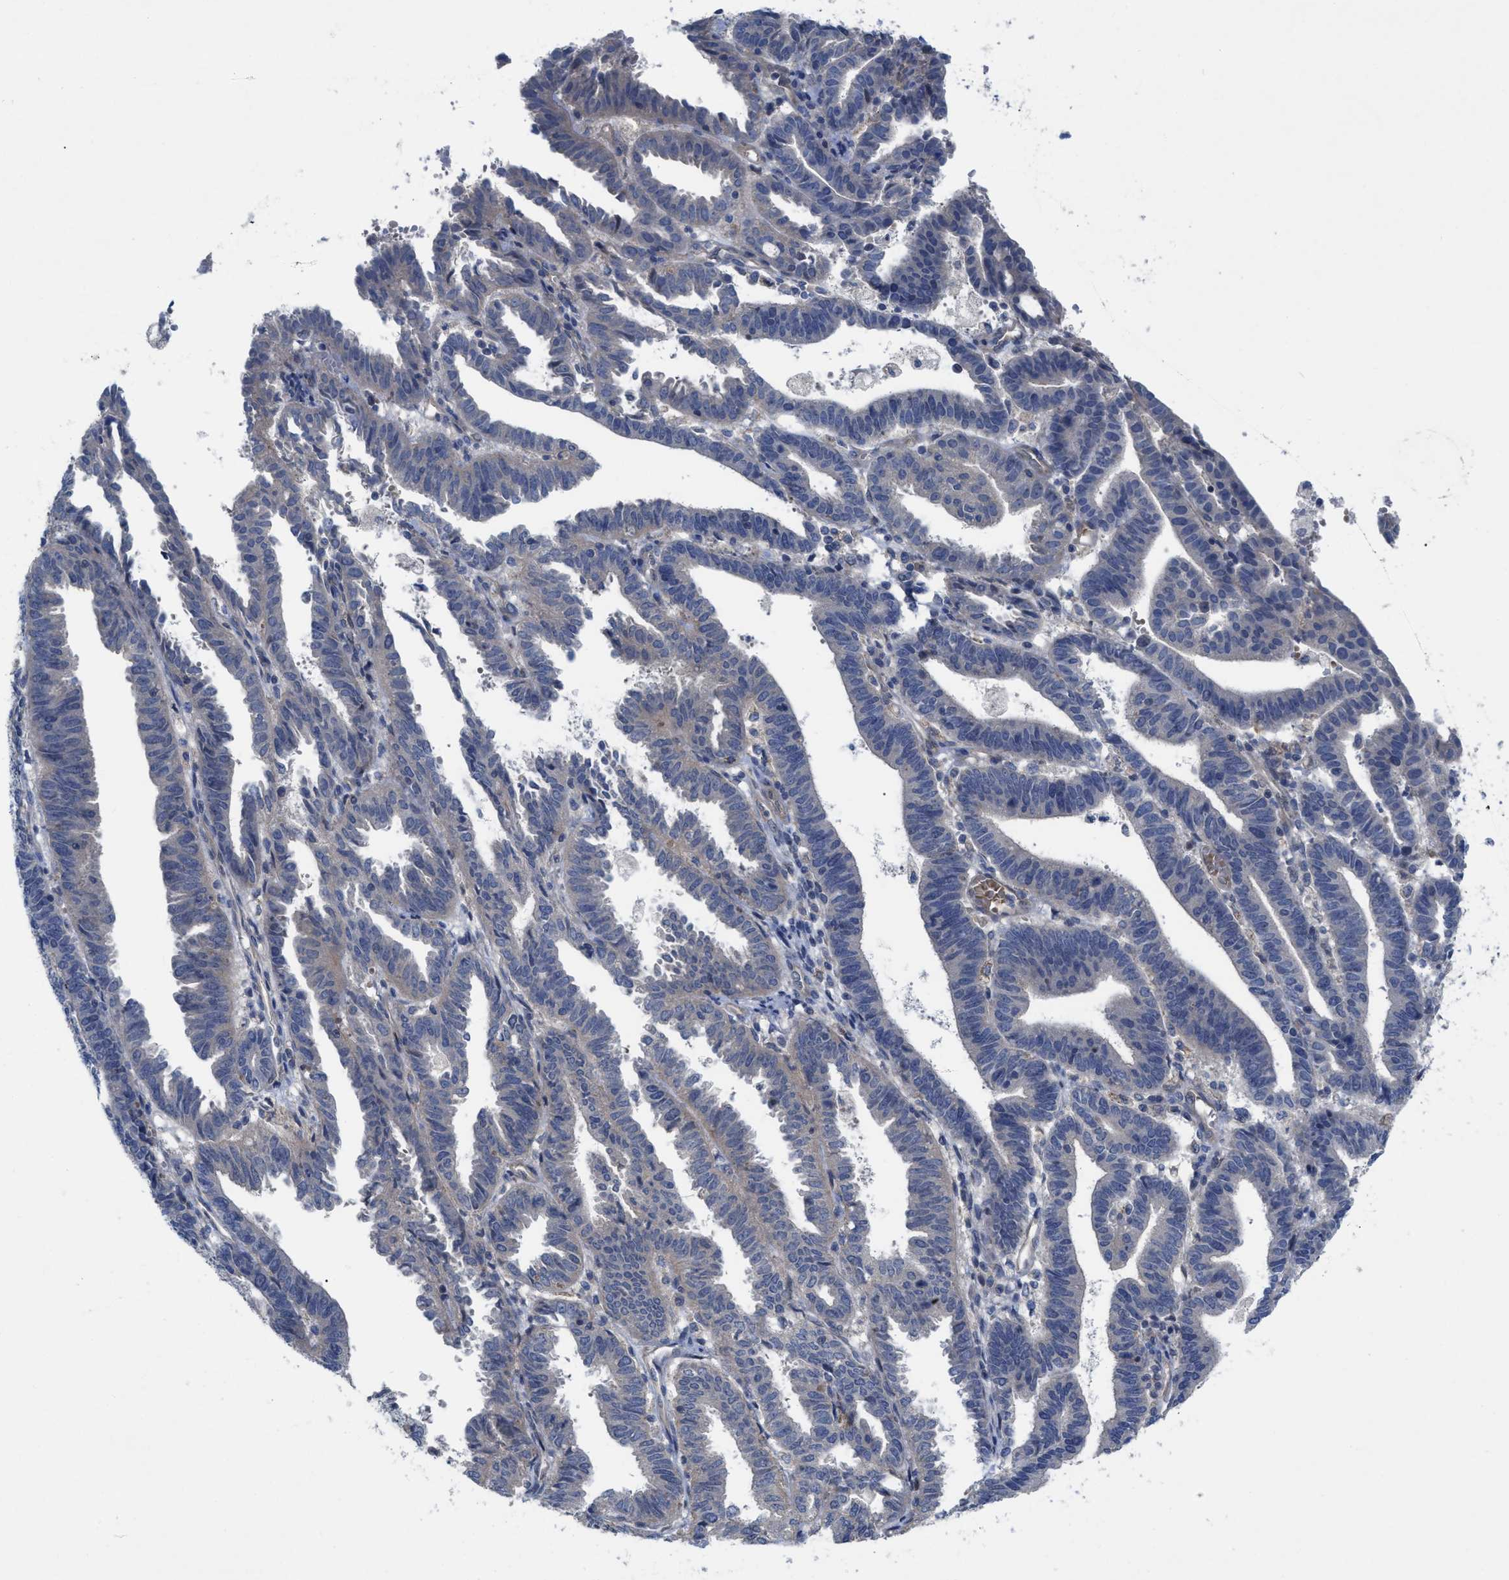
{"staining": {"intensity": "negative", "quantity": "none", "location": "none"}, "tissue": "endometrial cancer", "cell_type": "Tumor cells", "image_type": "cancer", "snomed": [{"axis": "morphology", "description": "Adenocarcinoma, NOS"}, {"axis": "topography", "description": "Uterus"}], "caption": "This photomicrograph is of endometrial adenocarcinoma stained with immunohistochemistry (IHC) to label a protein in brown with the nuclei are counter-stained blue. There is no positivity in tumor cells. (DAB (3,3'-diaminobenzidine) immunohistochemistry (IHC) with hematoxylin counter stain).", "gene": "NDEL1", "patient": {"sex": "female", "age": 83}}